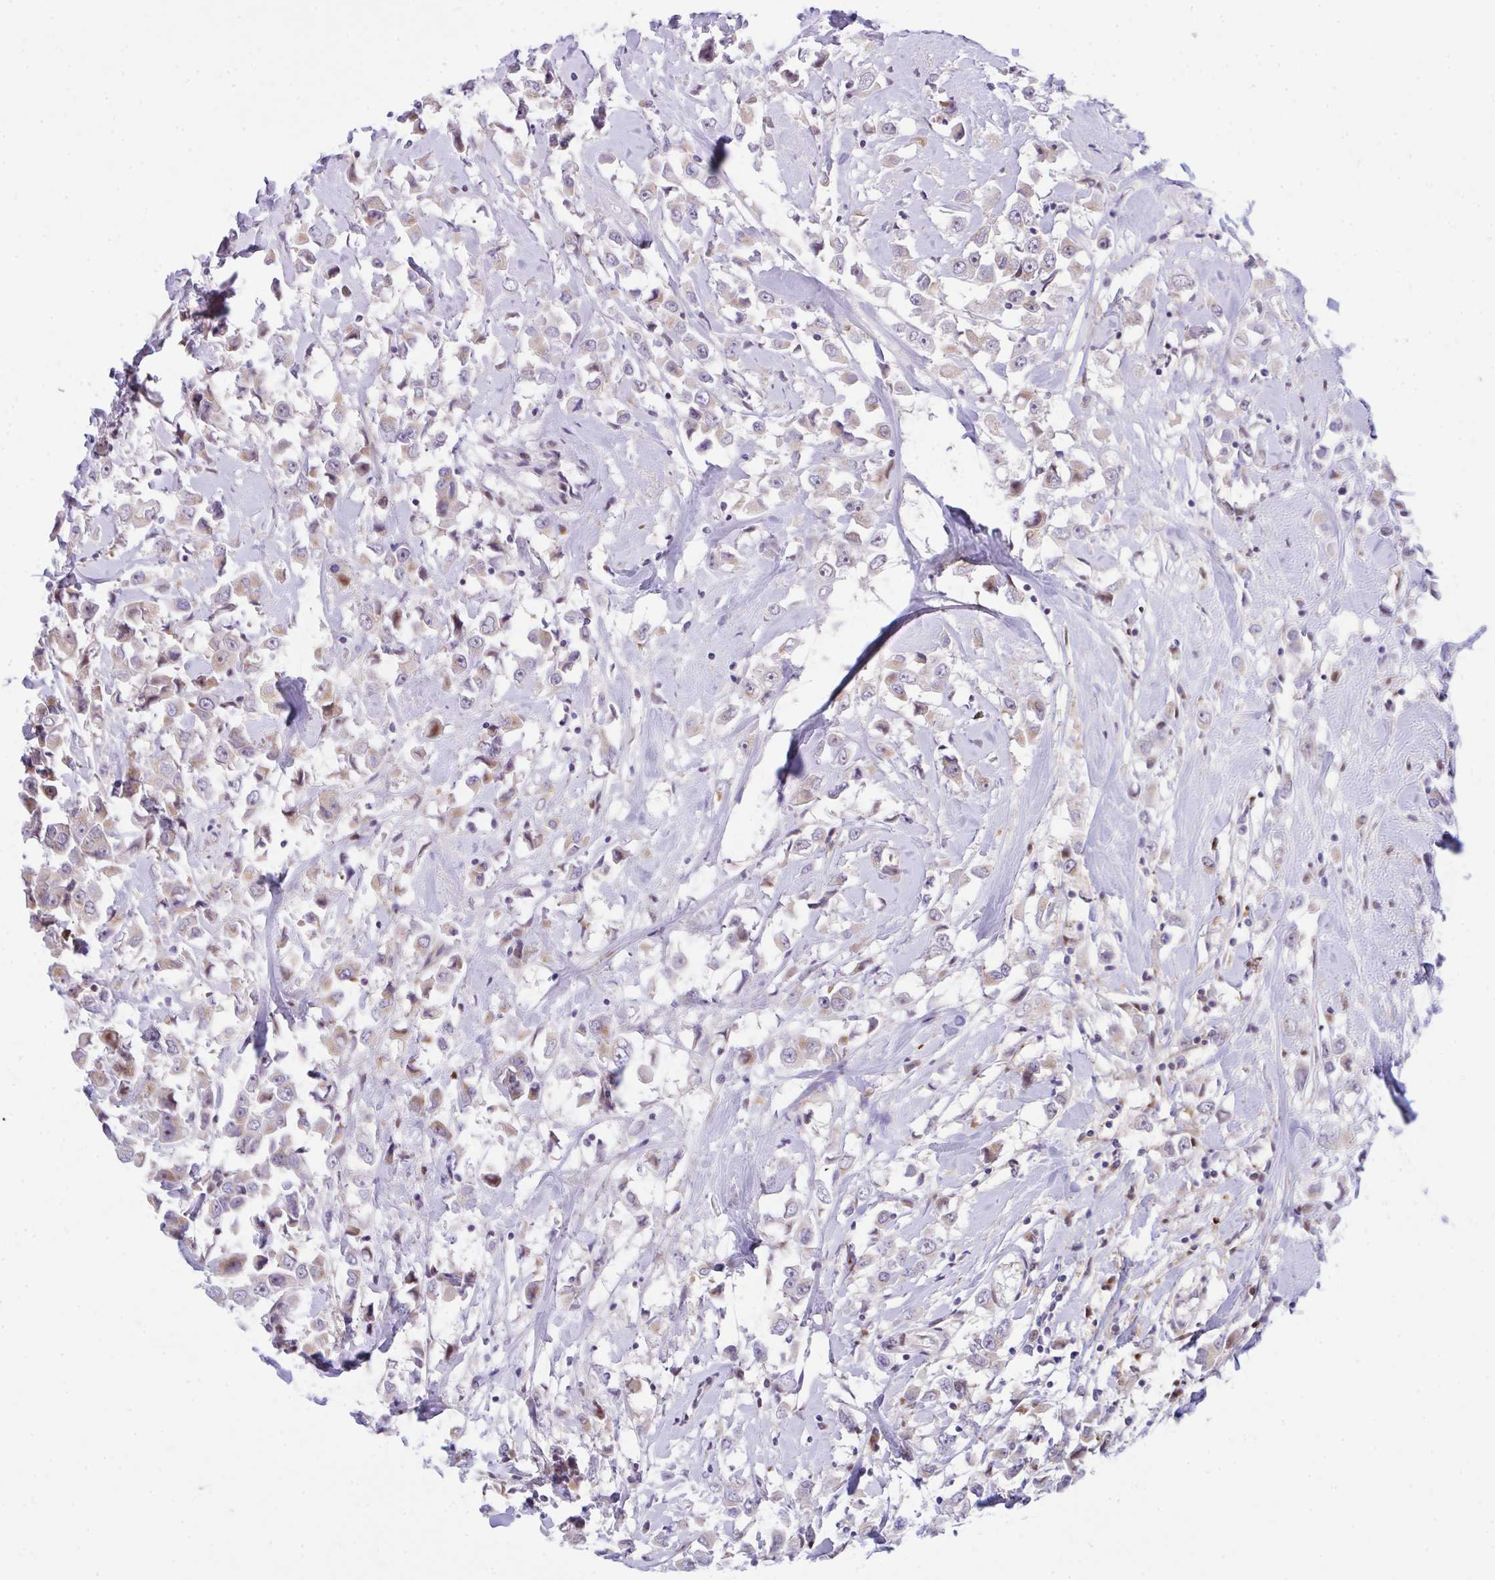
{"staining": {"intensity": "weak", "quantity": "25%-75%", "location": "cytoplasmic/membranous,nuclear"}, "tissue": "breast cancer", "cell_type": "Tumor cells", "image_type": "cancer", "snomed": [{"axis": "morphology", "description": "Duct carcinoma"}, {"axis": "topography", "description": "Breast"}], "caption": "Tumor cells demonstrate weak cytoplasmic/membranous and nuclear staining in approximately 25%-75% of cells in breast intraductal carcinoma.", "gene": "ZNF554", "patient": {"sex": "female", "age": 61}}